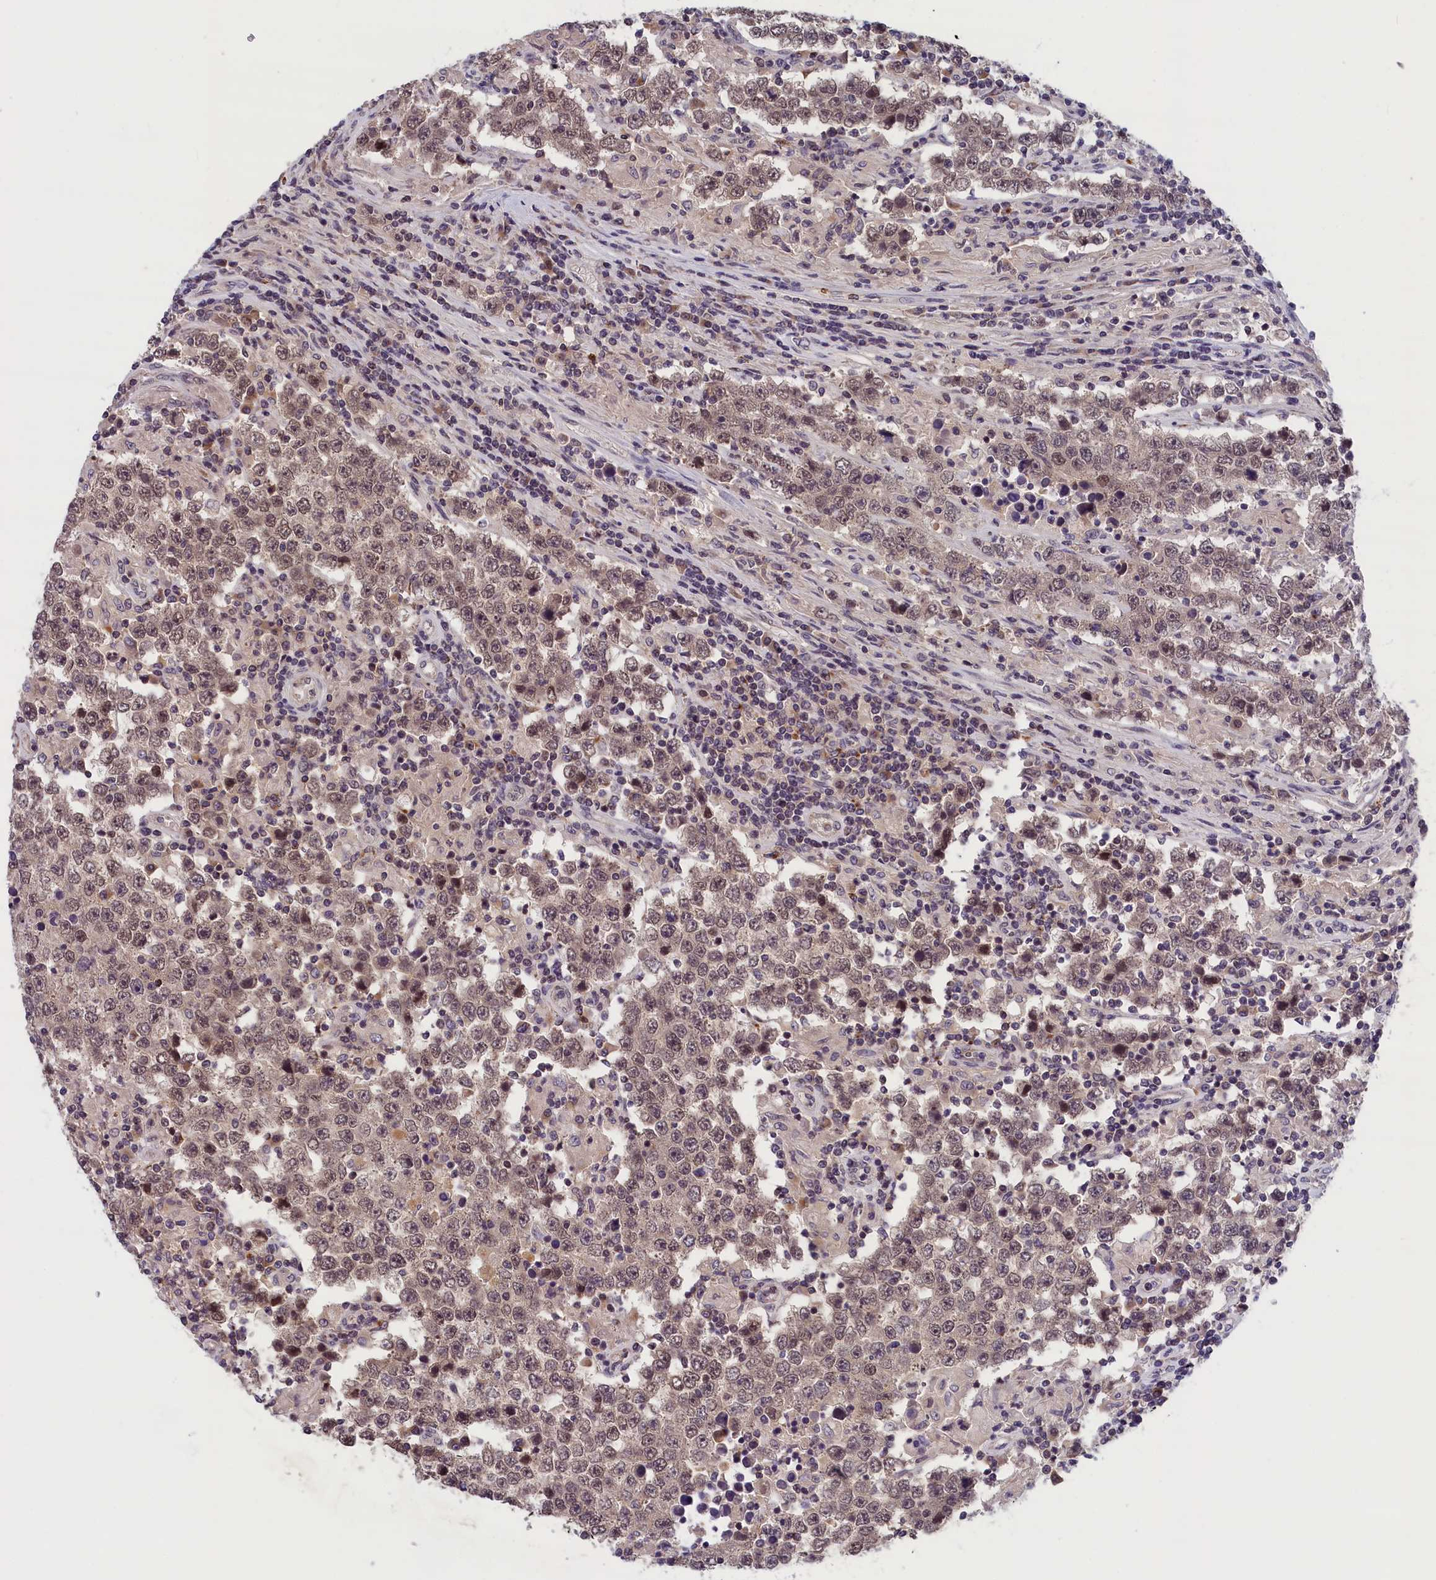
{"staining": {"intensity": "moderate", "quantity": "25%-75%", "location": "nuclear"}, "tissue": "testis cancer", "cell_type": "Tumor cells", "image_type": "cancer", "snomed": [{"axis": "morphology", "description": "Normal tissue, NOS"}, {"axis": "morphology", "description": "Urothelial carcinoma, High grade"}, {"axis": "morphology", "description": "Seminoma, NOS"}, {"axis": "morphology", "description": "Carcinoma, Embryonal, NOS"}, {"axis": "topography", "description": "Urinary bladder"}, {"axis": "topography", "description": "Testis"}], "caption": "Brown immunohistochemical staining in human testis cancer reveals moderate nuclear positivity in approximately 25%-75% of tumor cells.", "gene": "KCNK6", "patient": {"sex": "male", "age": 41}}